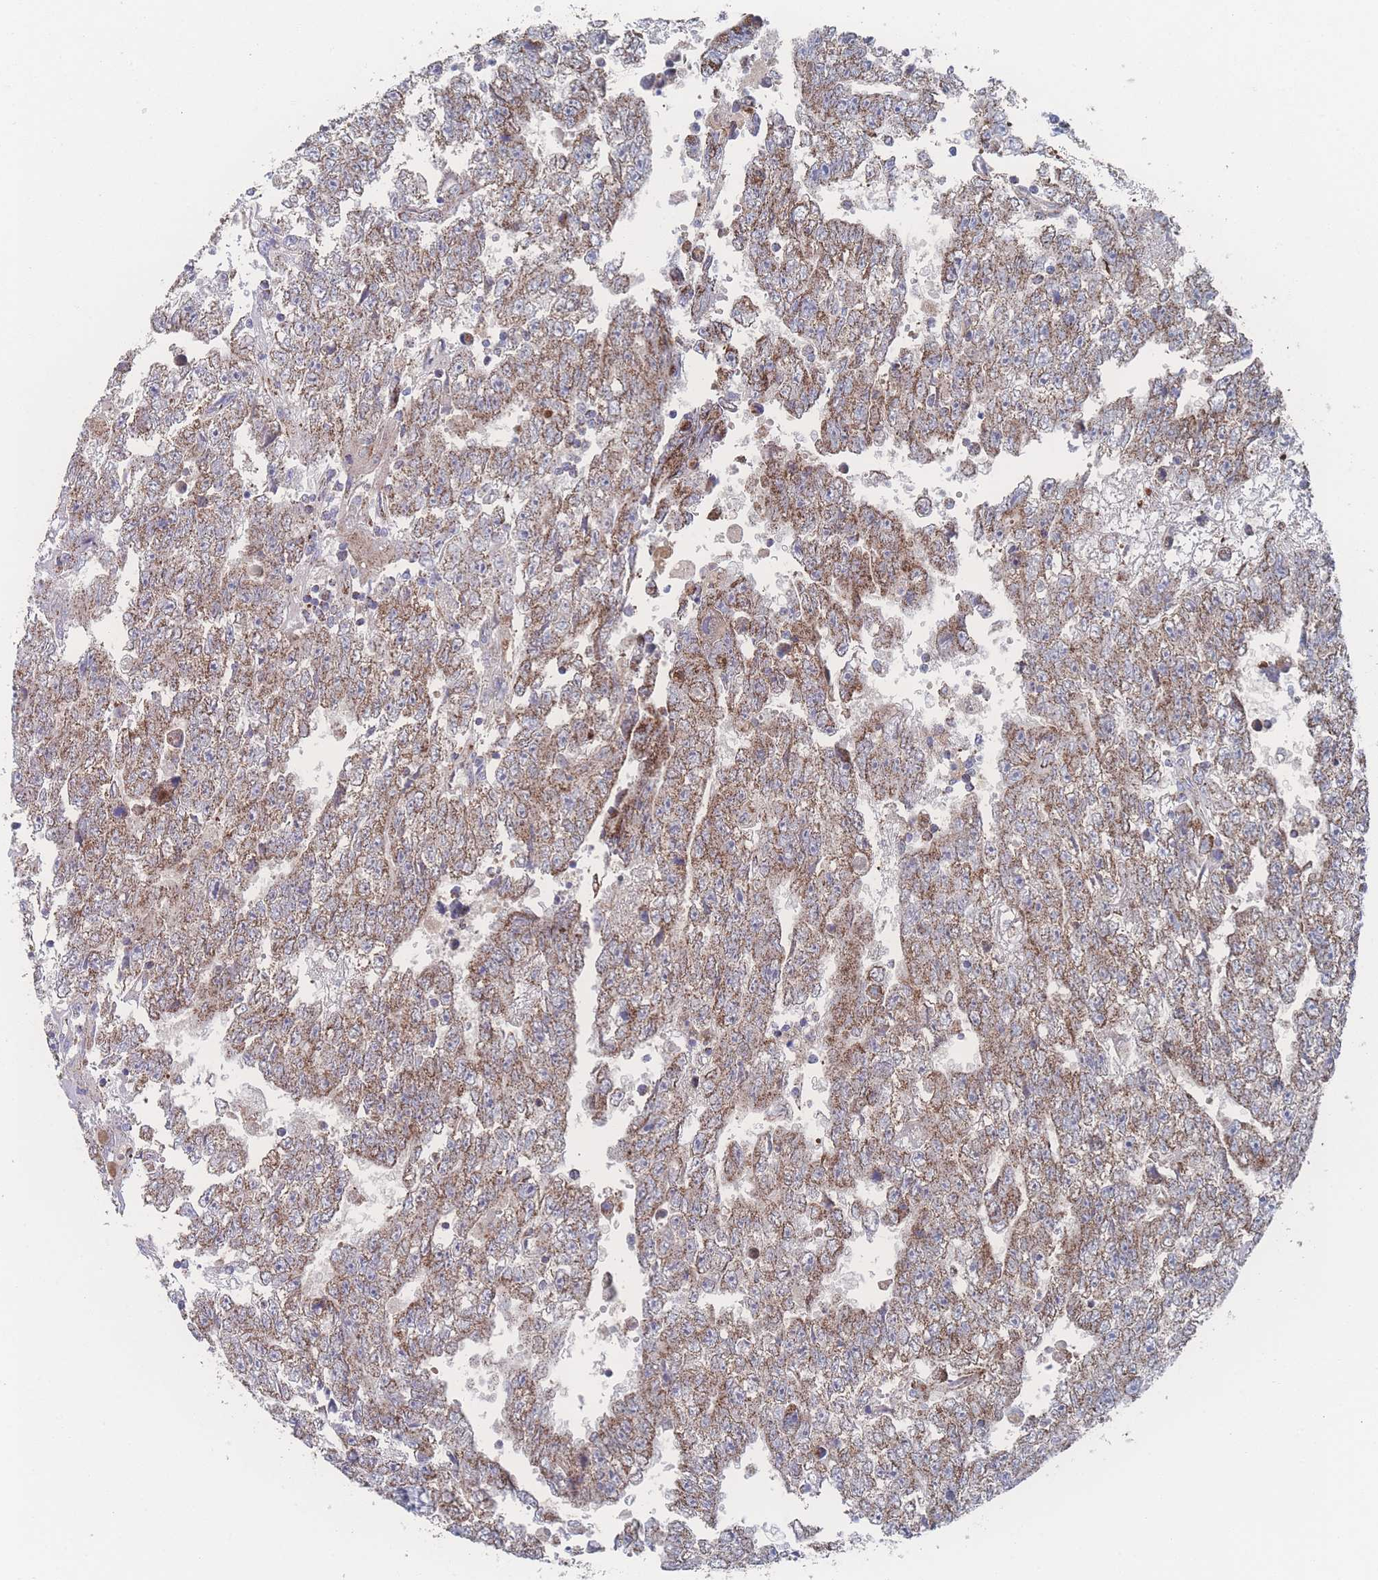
{"staining": {"intensity": "moderate", "quantity": ">75%", "location": "cytoplasmic/membranous"}, "tissue": "testis cancer", "cell_type": "Tumor cells", "image_type": "cancer", "snomed": [{"axis": "morphology", "description": "Carcinoma, Embryonal, NOS"}, {"axis": "topography", "description": "Testis"}], "caption": "A photomicrograph of human testis embryonal carcinoma stained for a protein demonstrates moderate cytoplasmic/membranous brown staining in tumor cells.", "gene": "PEX14", "patient": {"sex": "male", "age": 25}}